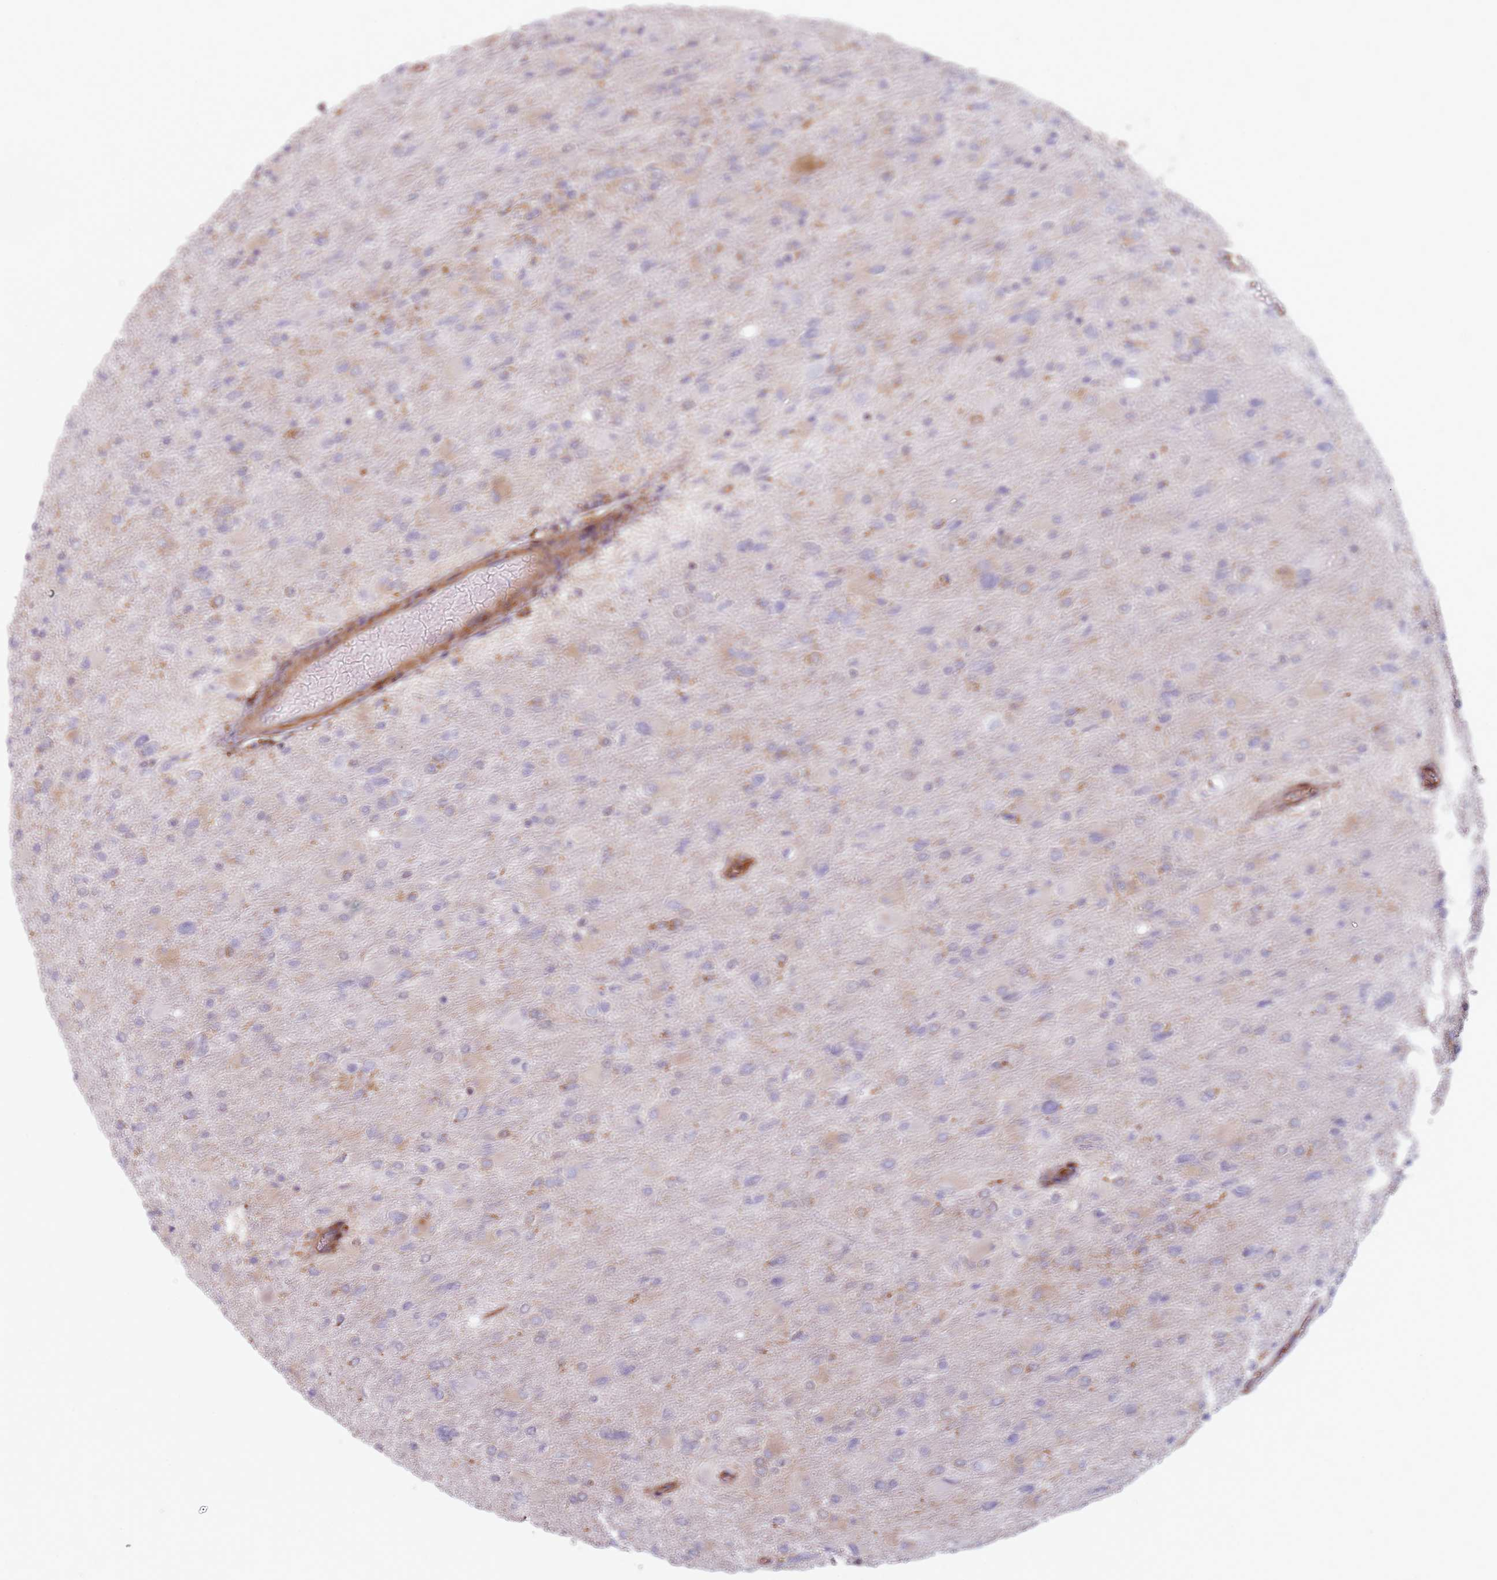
{"staining": {"intensity": "weak", "quantity": "<25%", "location": "cytoplasmic/membranous"}, "tissue": "glioma", "cell_type": "Tumor cells", "image_type": "cancer", "snomed": [{"axis": "morphology", "description": "Glioma, malignant, High grade"}, {"axis": "topography", "description": "Cerebral cortex"}], "caption": "Glioma was stained to show a protein in brown. There is no significant expression in tumor cells.", "gene": "TPD52L2", "patient": {"sex": "female", "age": 36}}